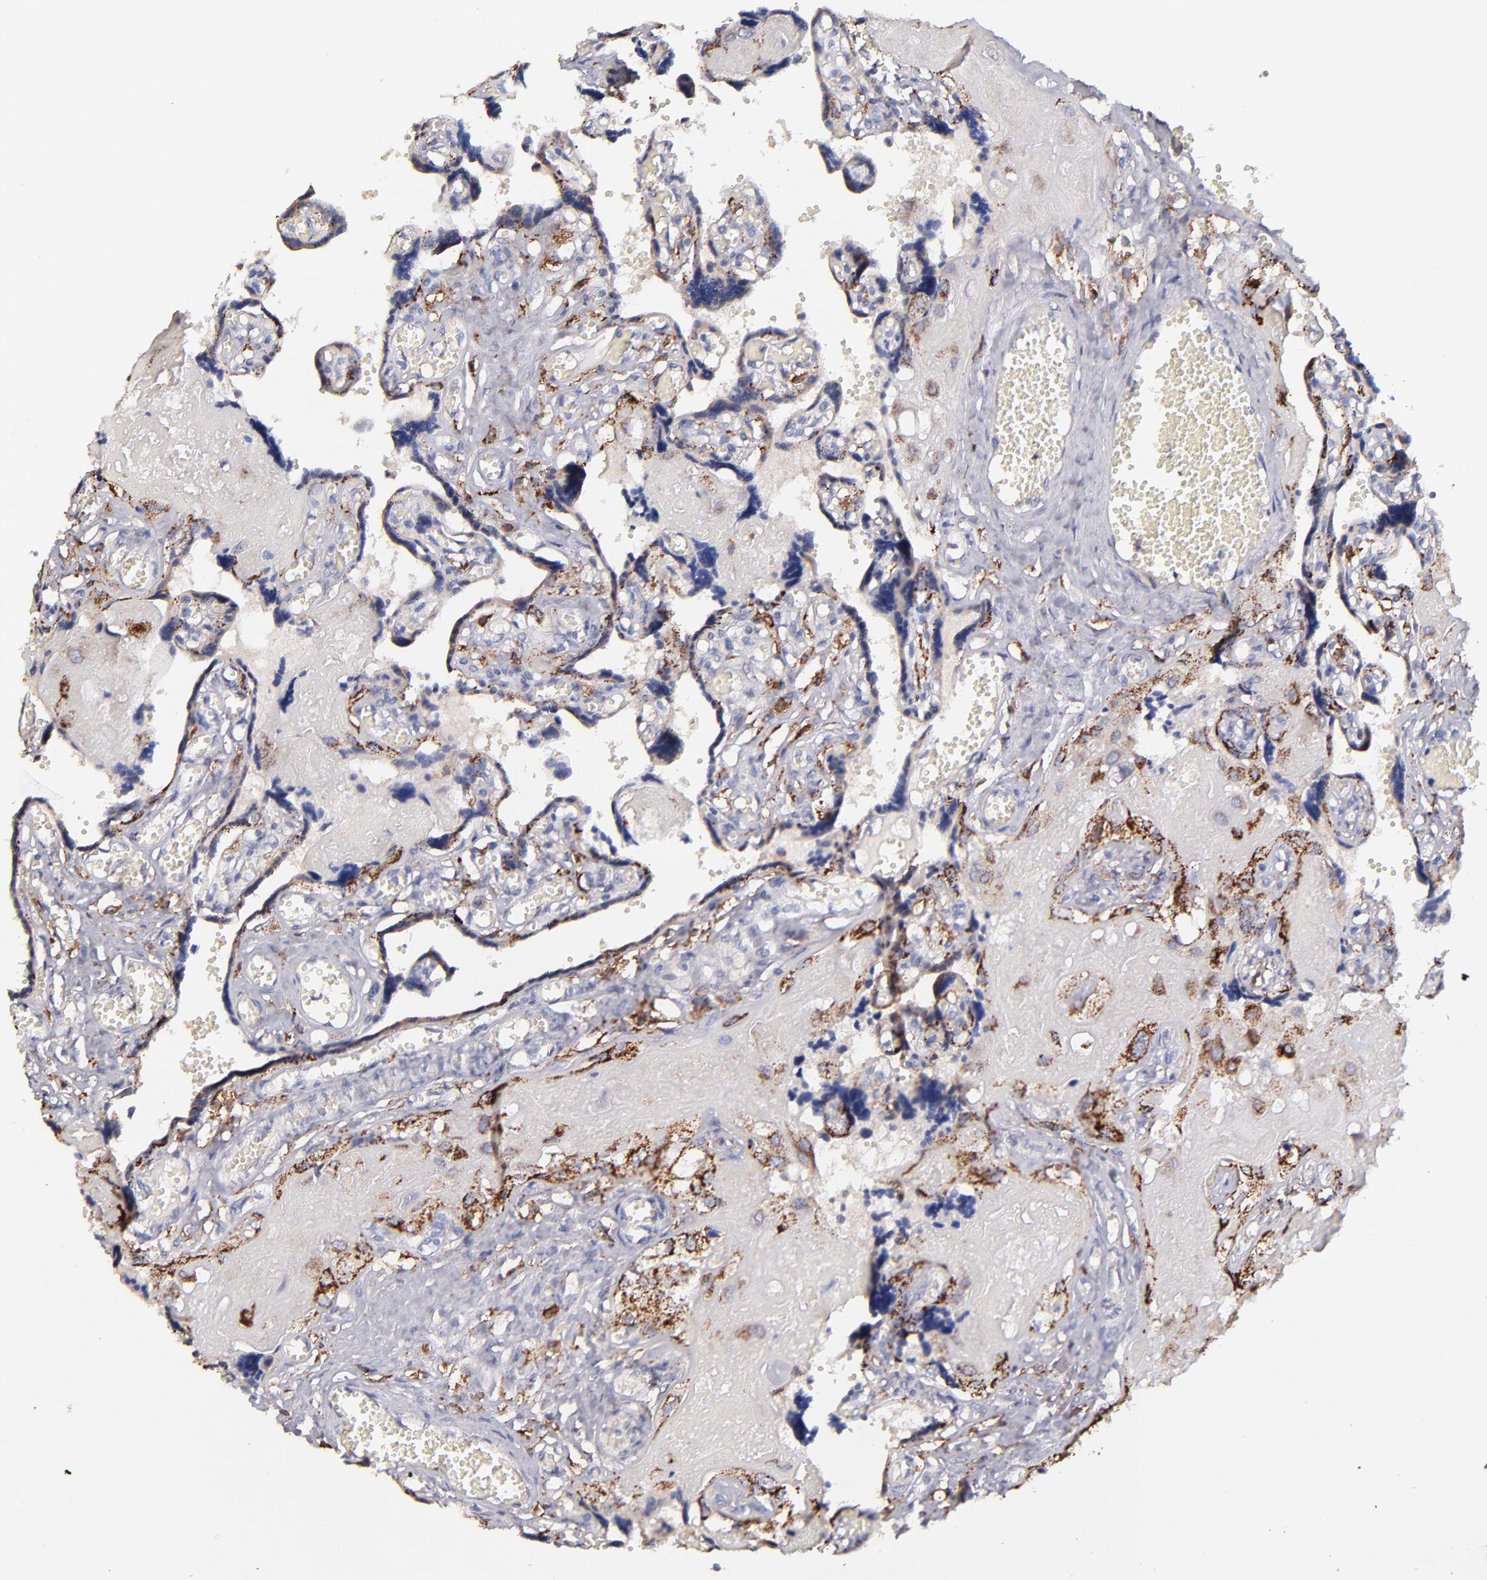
{"staining": {"intensity": "strong", "quantity": ">75%", "location": "cytoplasmic/membranous"}, "tissue": "placenta", "cell_type": "Decidual cells", "image_type": "normal", "snomed": [{"axis": "morphology", "description": "Normal tissue, NOS"}, {"axis": "morphology", "description": "Degeneration, NOS"}, {"axis": "topography", "description": "Placenta"}], "caption": "A histopathology image of placenta stained for a protein reveals strong cytoplasmic/membranous brown staining in decidual cells.", "gene": "GLDC", "patient": {"sex": "female", "age": 35}}